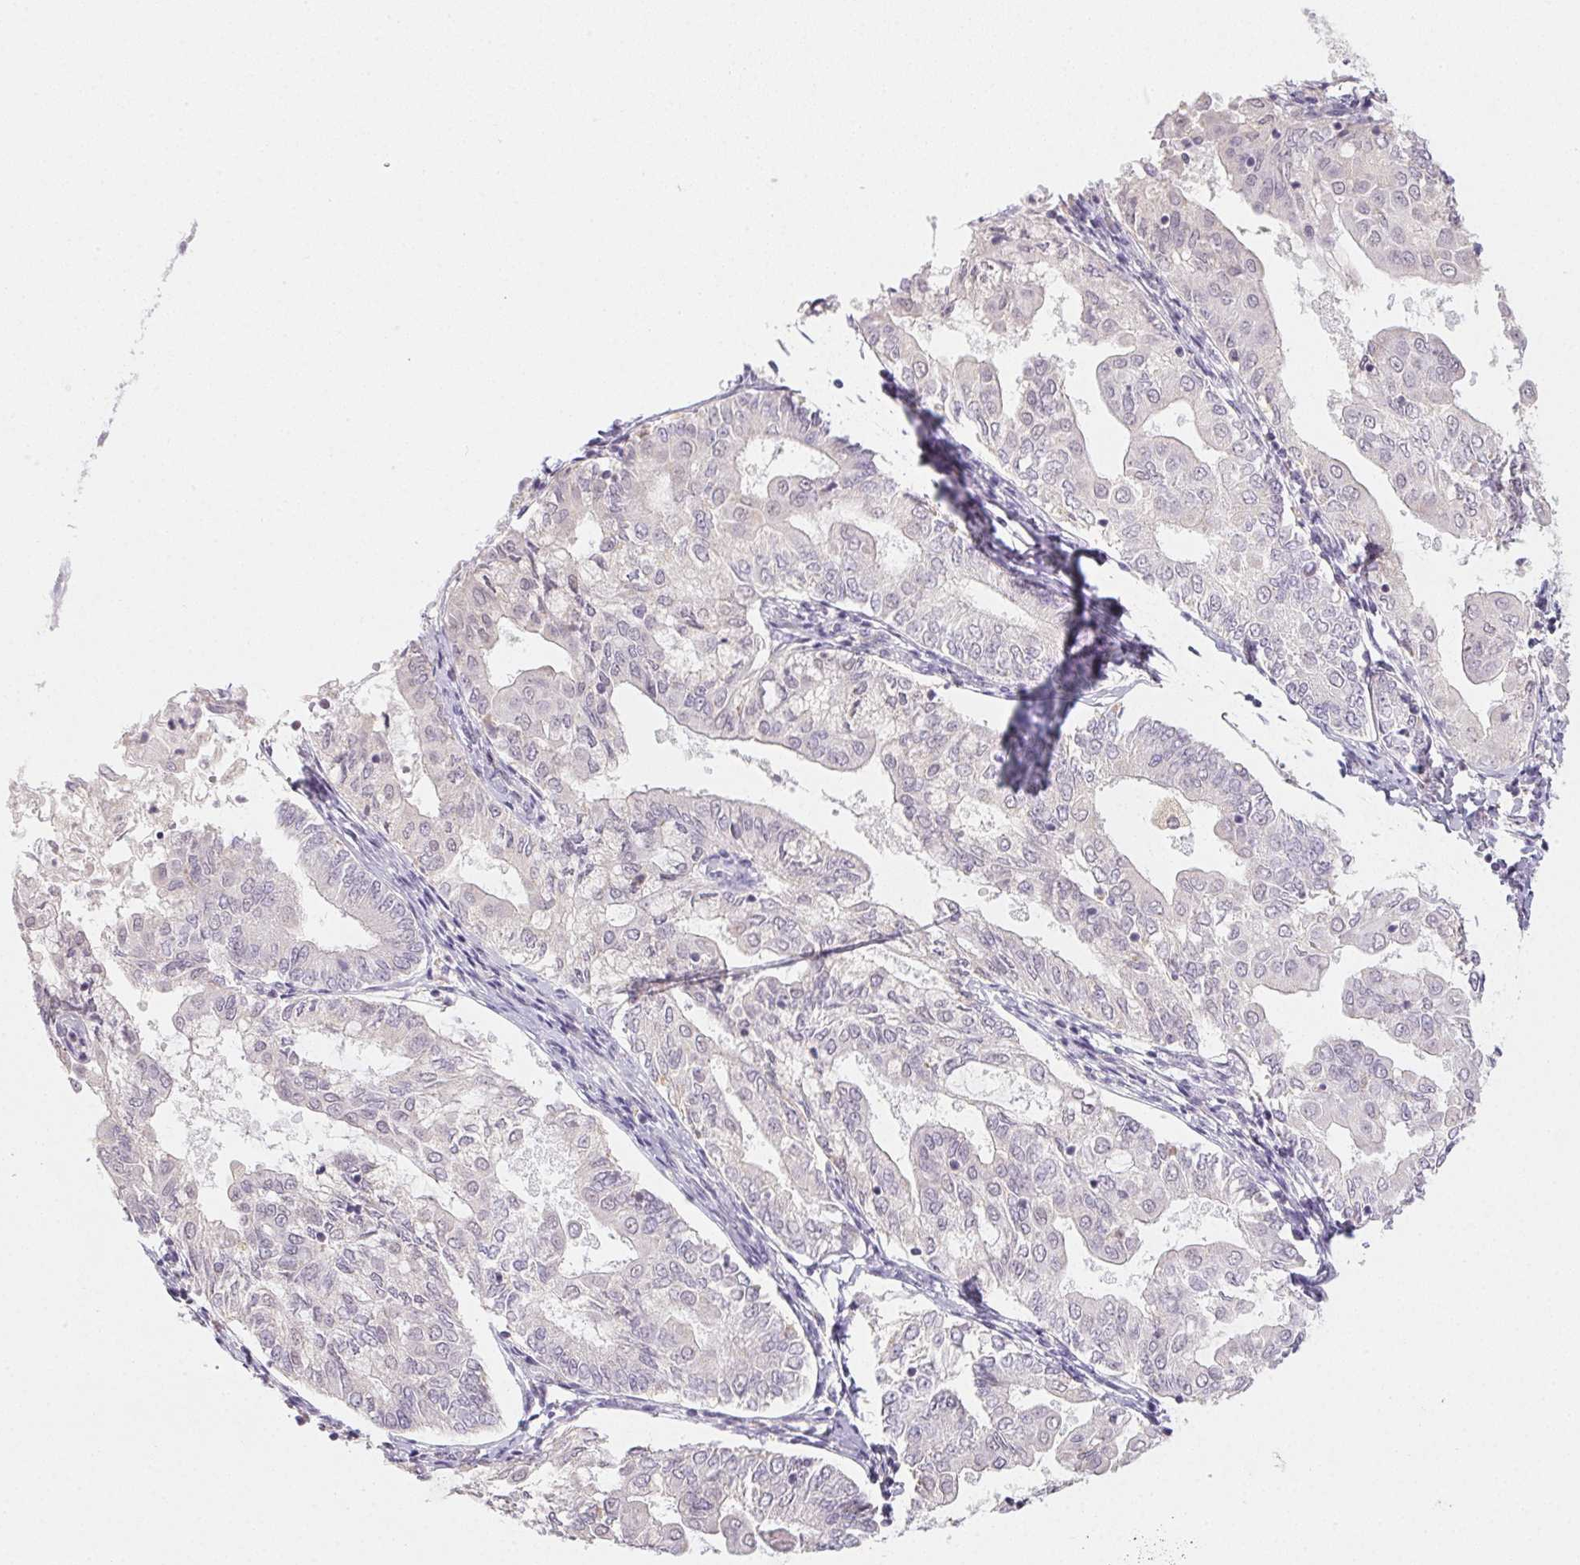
{"staining": {"intensity": "negative", "quantity": "none", "location": "none"}, "tissue": "endometrial cancer", "cell_type": "Tumor cells", "image_type": "cancer", "snomed": [{"axis": "morphology", "description": "Adenocarcinoma, NOS"}, {"axis": "topography", "description": "Endometrium"}], "caption": "Endometrial adenocarcinoma was stained to show a protein in brown. There is no significant expression in tumor cells.", "gene": "SLC6A18", "patient": {"sex": "female", "age": 68}}